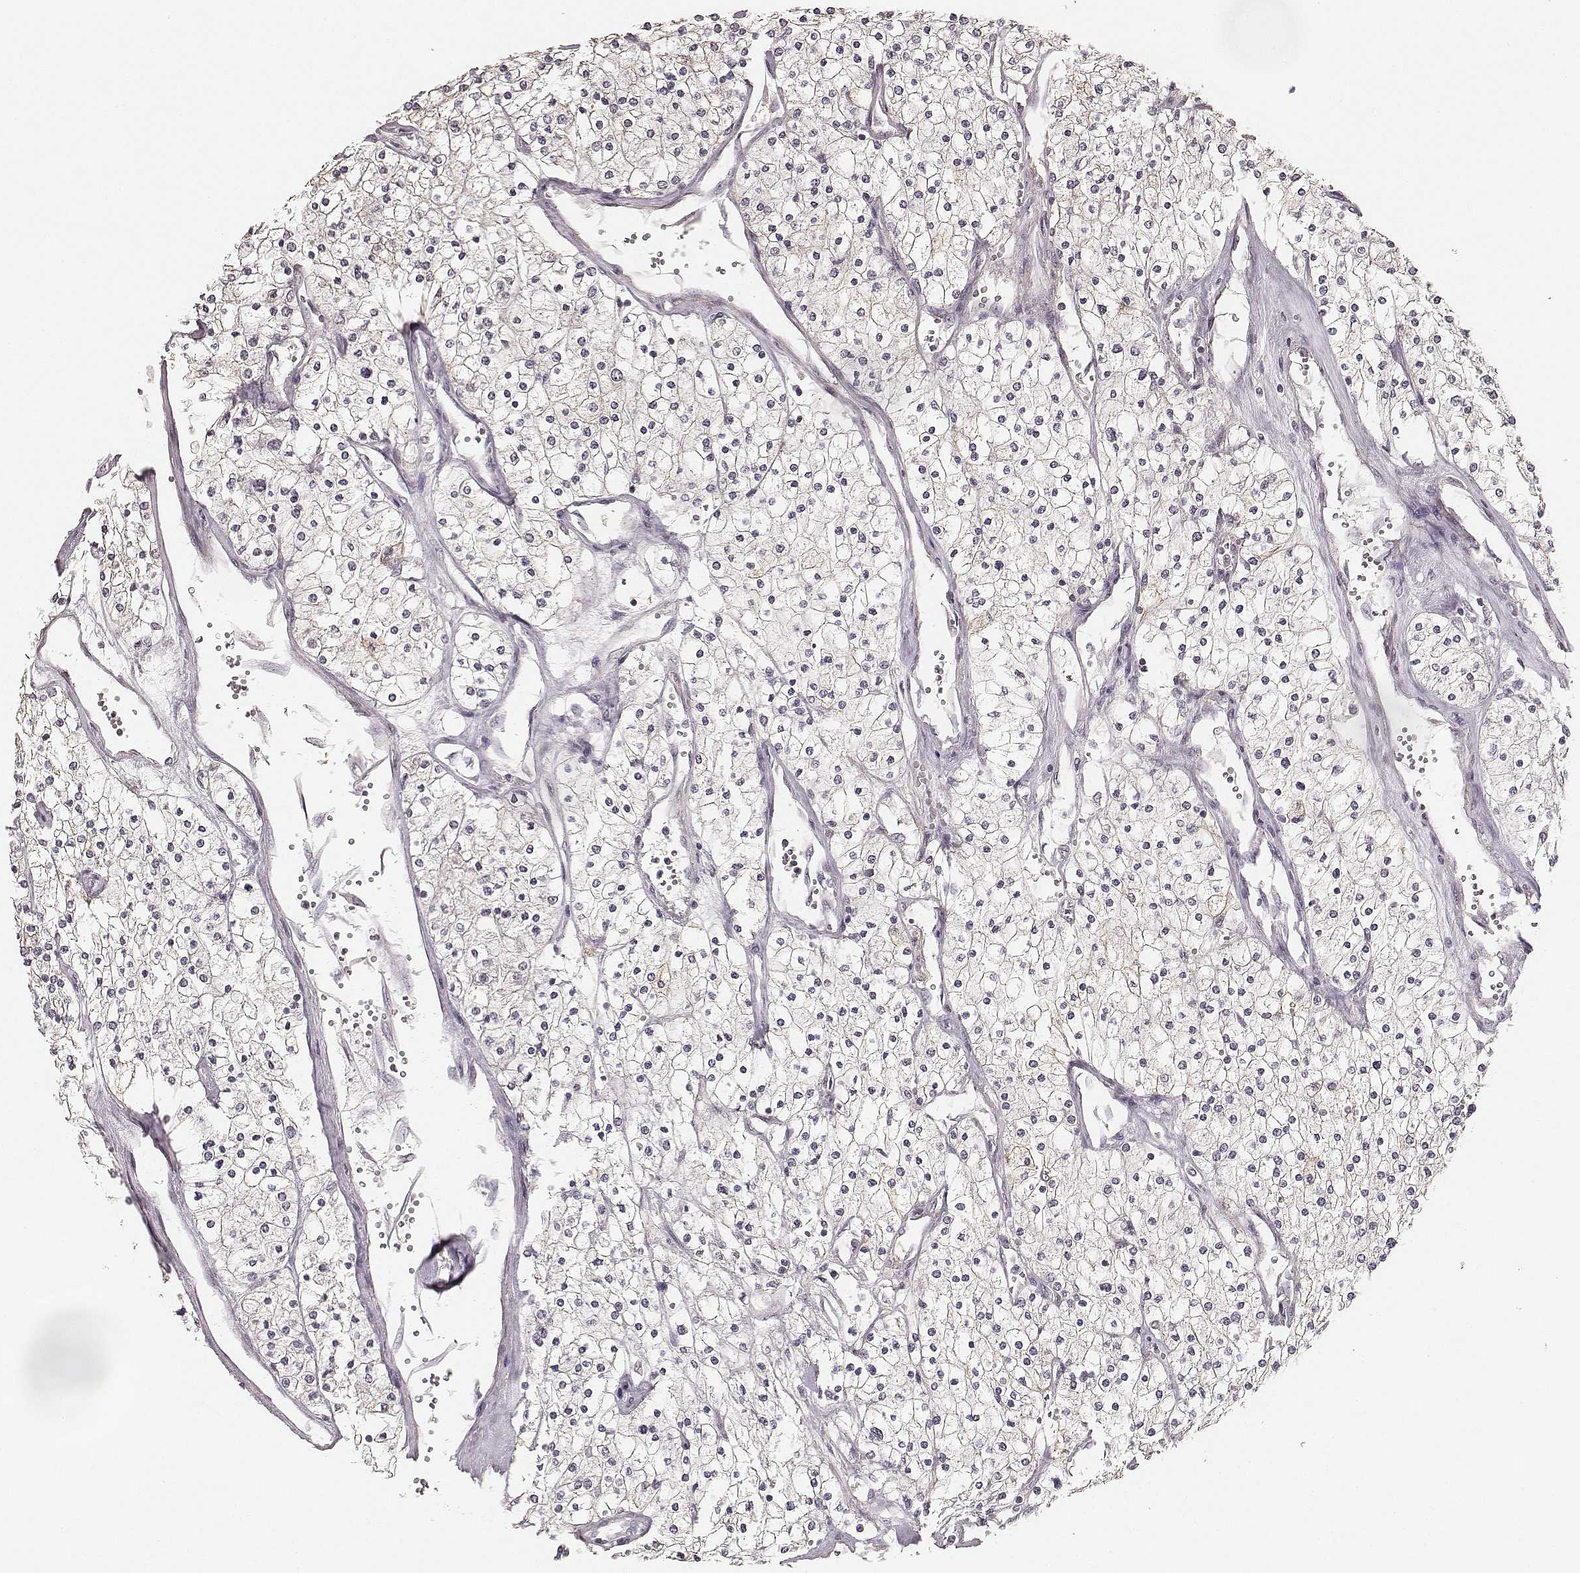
{"staining": {"intensity": "negative", "quantity": "none", "location": "none"}, "tissue": "renal cancer", "cell_type": "Tumor cells", "image_type": "cancer", "snomed": [{"axis": "morphology", "description": "Adenocarcinoma, NOS"}, {"axis": "topography", "description": "Kidney"}], "caption": "High power microscopy histopathology image of an immunohistochemistry photomicrograph of renal cancer, revealing no significant staining in tumor cells.", "gene": "LY6K", "patient": {"sex": "male", "age": 80}}